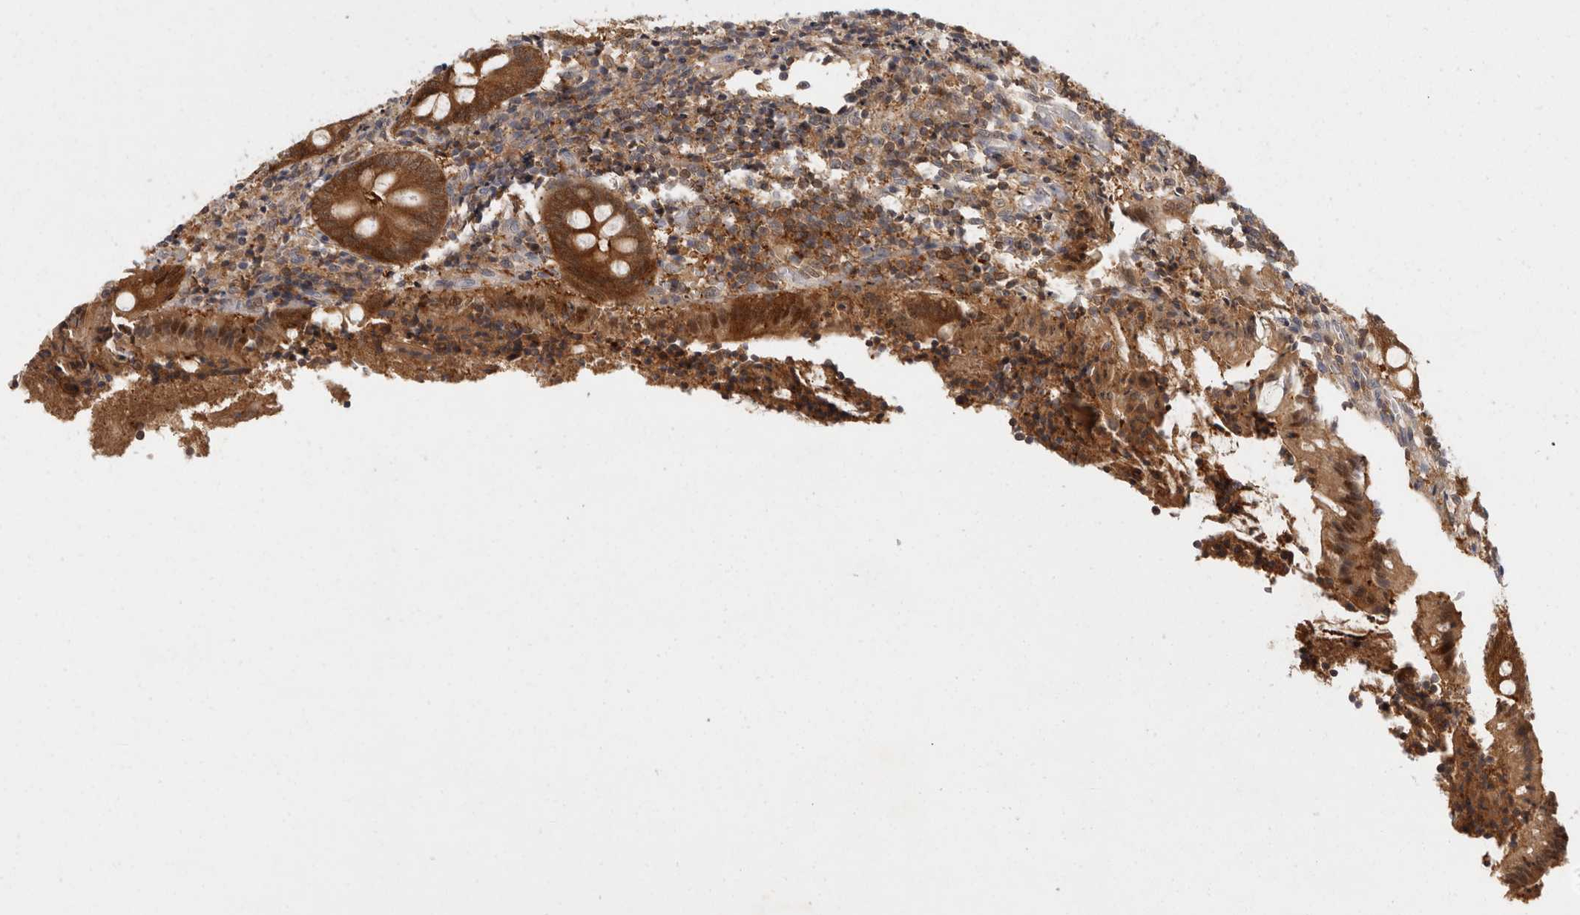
{"staining": {"intensity": "strong", "quantity": ">75%", "location": "cytoplasmic/membranous,nuclear"}, "tissue": "appendix", "cell_type": "Glandular cells", "image_type": "normal", "snomed": [{"axis": "morphology", "description": "Normal tissue, NOS"}, {"axis": "topography", "description": "Appendix"}], "caption": "Protein staining by immunohistochemistry displays strong cytoplasmic/membranous,nuclear expression in about >75% of glandular cells in unremarkable appendix.", "gene": "ACAT2", "patient": {"sex": "female", "age": 17}}